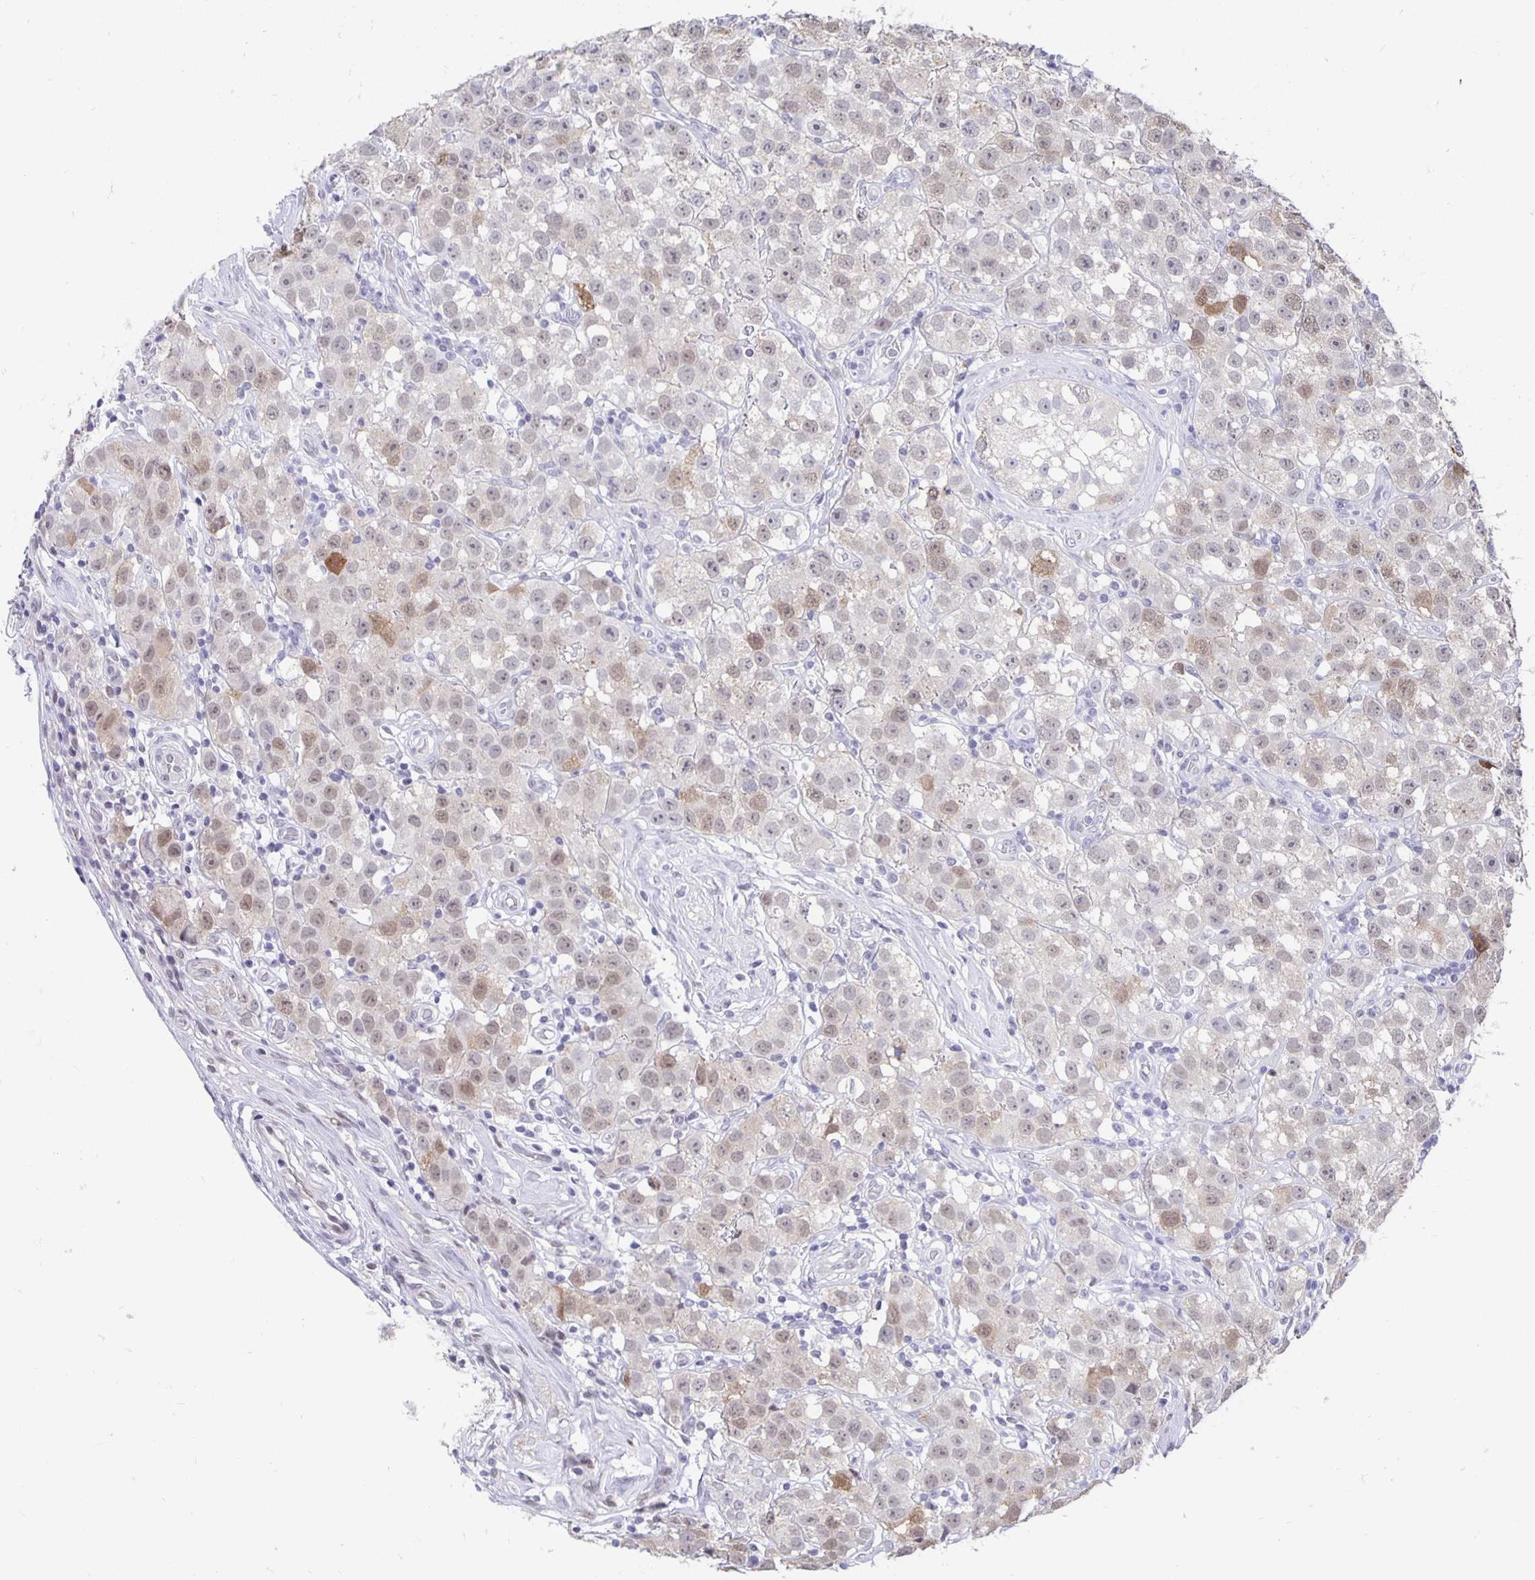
{"staining": {"intensity": "weak", "quantity": "<25%", "location": "nuclear"}, "tissue": "testis cancer", "cell_type": "Tumor cells", "image_type": "cancer", "snomed": [{"axis": "morphology", "description": "Seminoma, NOS"}, {"axis": "topography", "description": "Testis"}], "caption": "A histopathology image of human testis seminoma is negative for staining in tumor cells.", "gene": "ZNF691", "patient": {"sex": "male", "age": 34}}